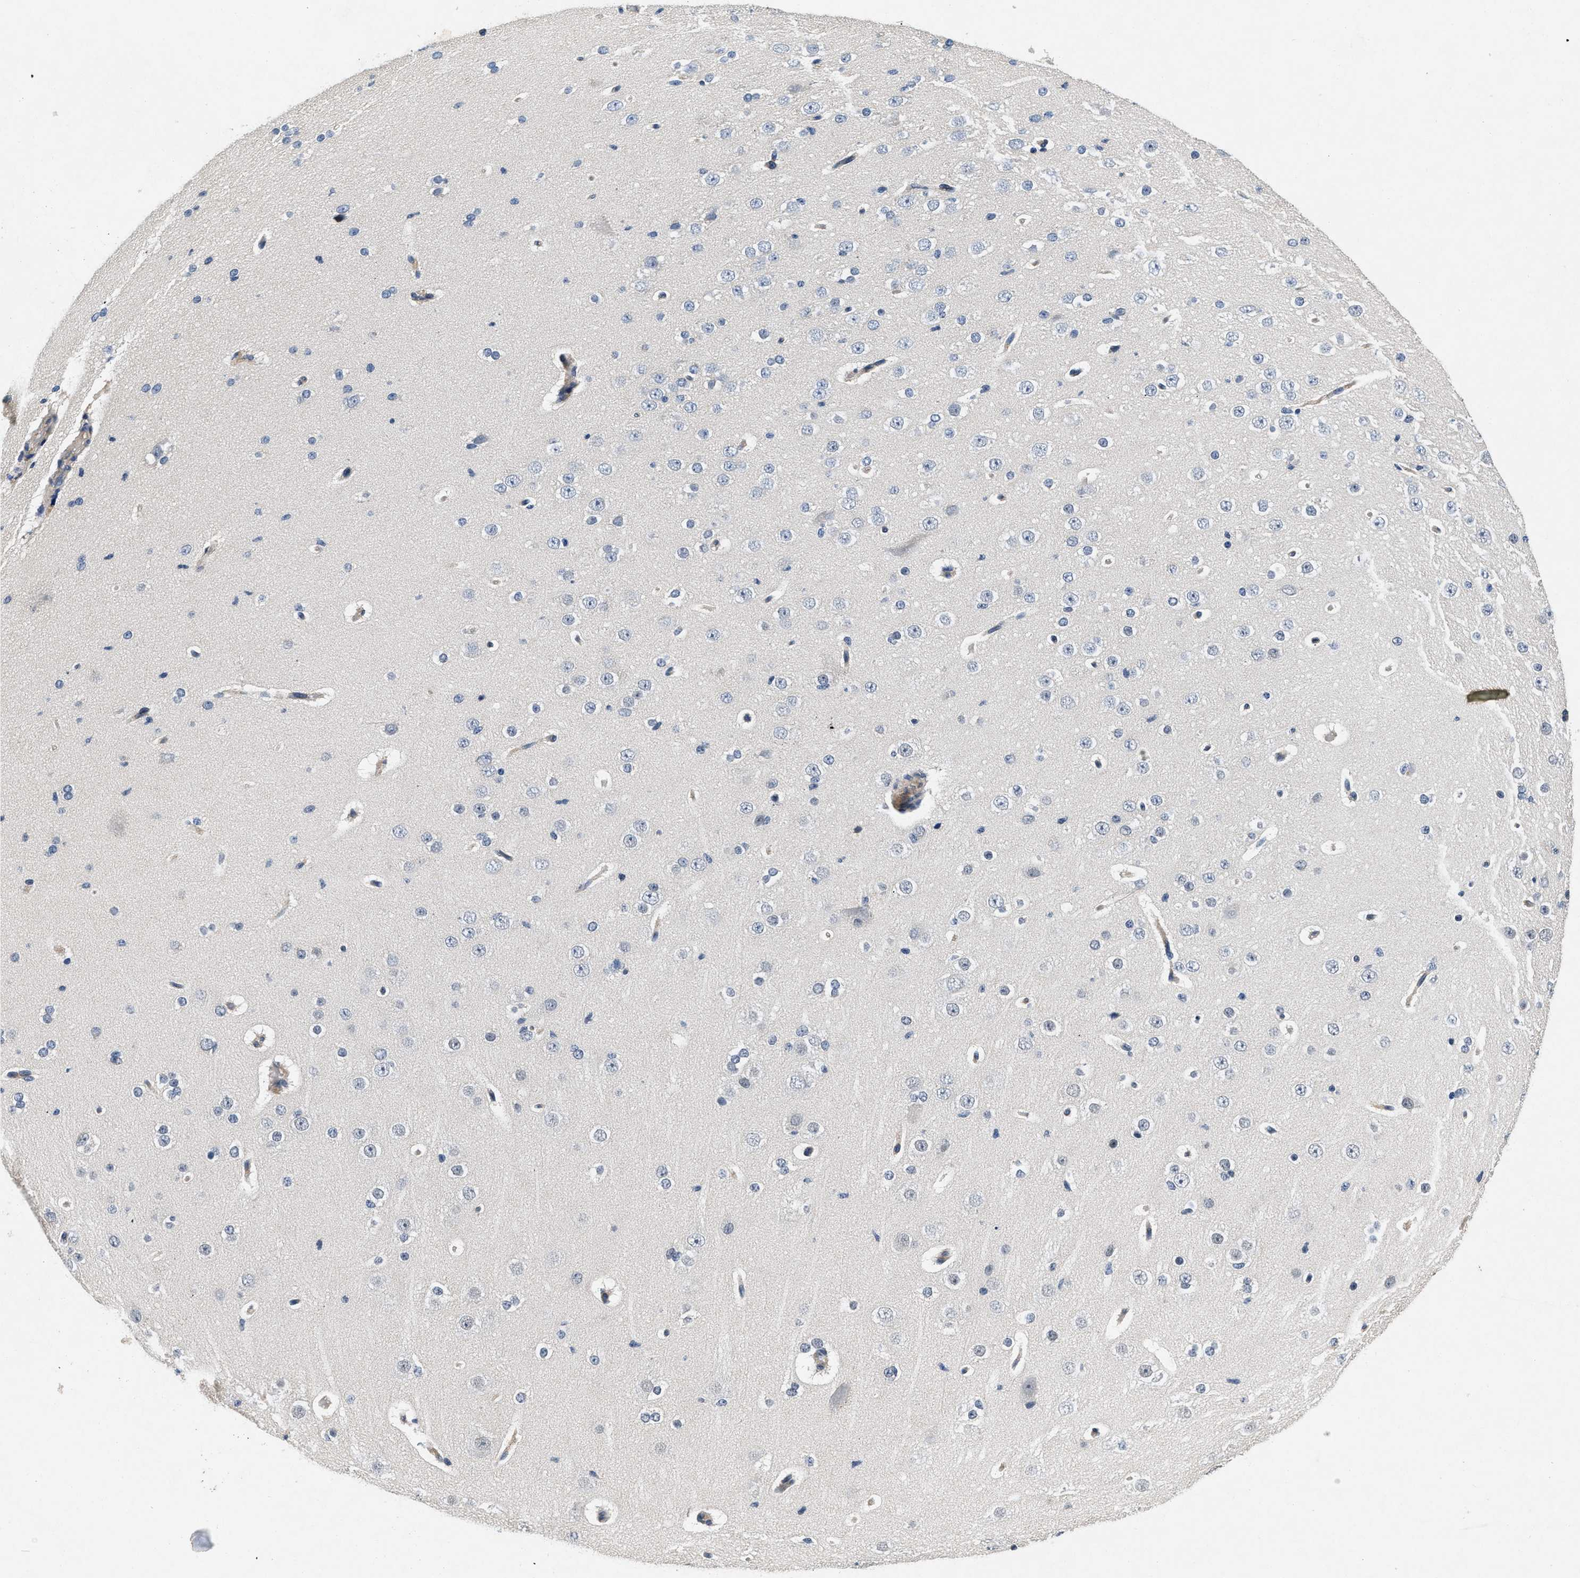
{"staining": {"intensity": "negative", "quantity": "none", "location": "none"}, "tissue": "cerebral cortex", "cell_type": "Endothelial cells", "image_type": "normal", "snomed": [{"axis": "morphology", "description": "Normal tissue, NOS"}, {"axis": "morphology", "description": "Developmental malformation"}, {"axis": "topography", "description": "Cerebral cortex"}], "caption": "This is a micrograph of IHC staining of unremarkable cerebral cortex, which shows no staining in endothelial cells. The staining is performed using DAB brown chromogen with nuclei counter-stained in using hematoxylin.", "gene": "PDP1", "patient": {"sex": "female", "age": 30}}